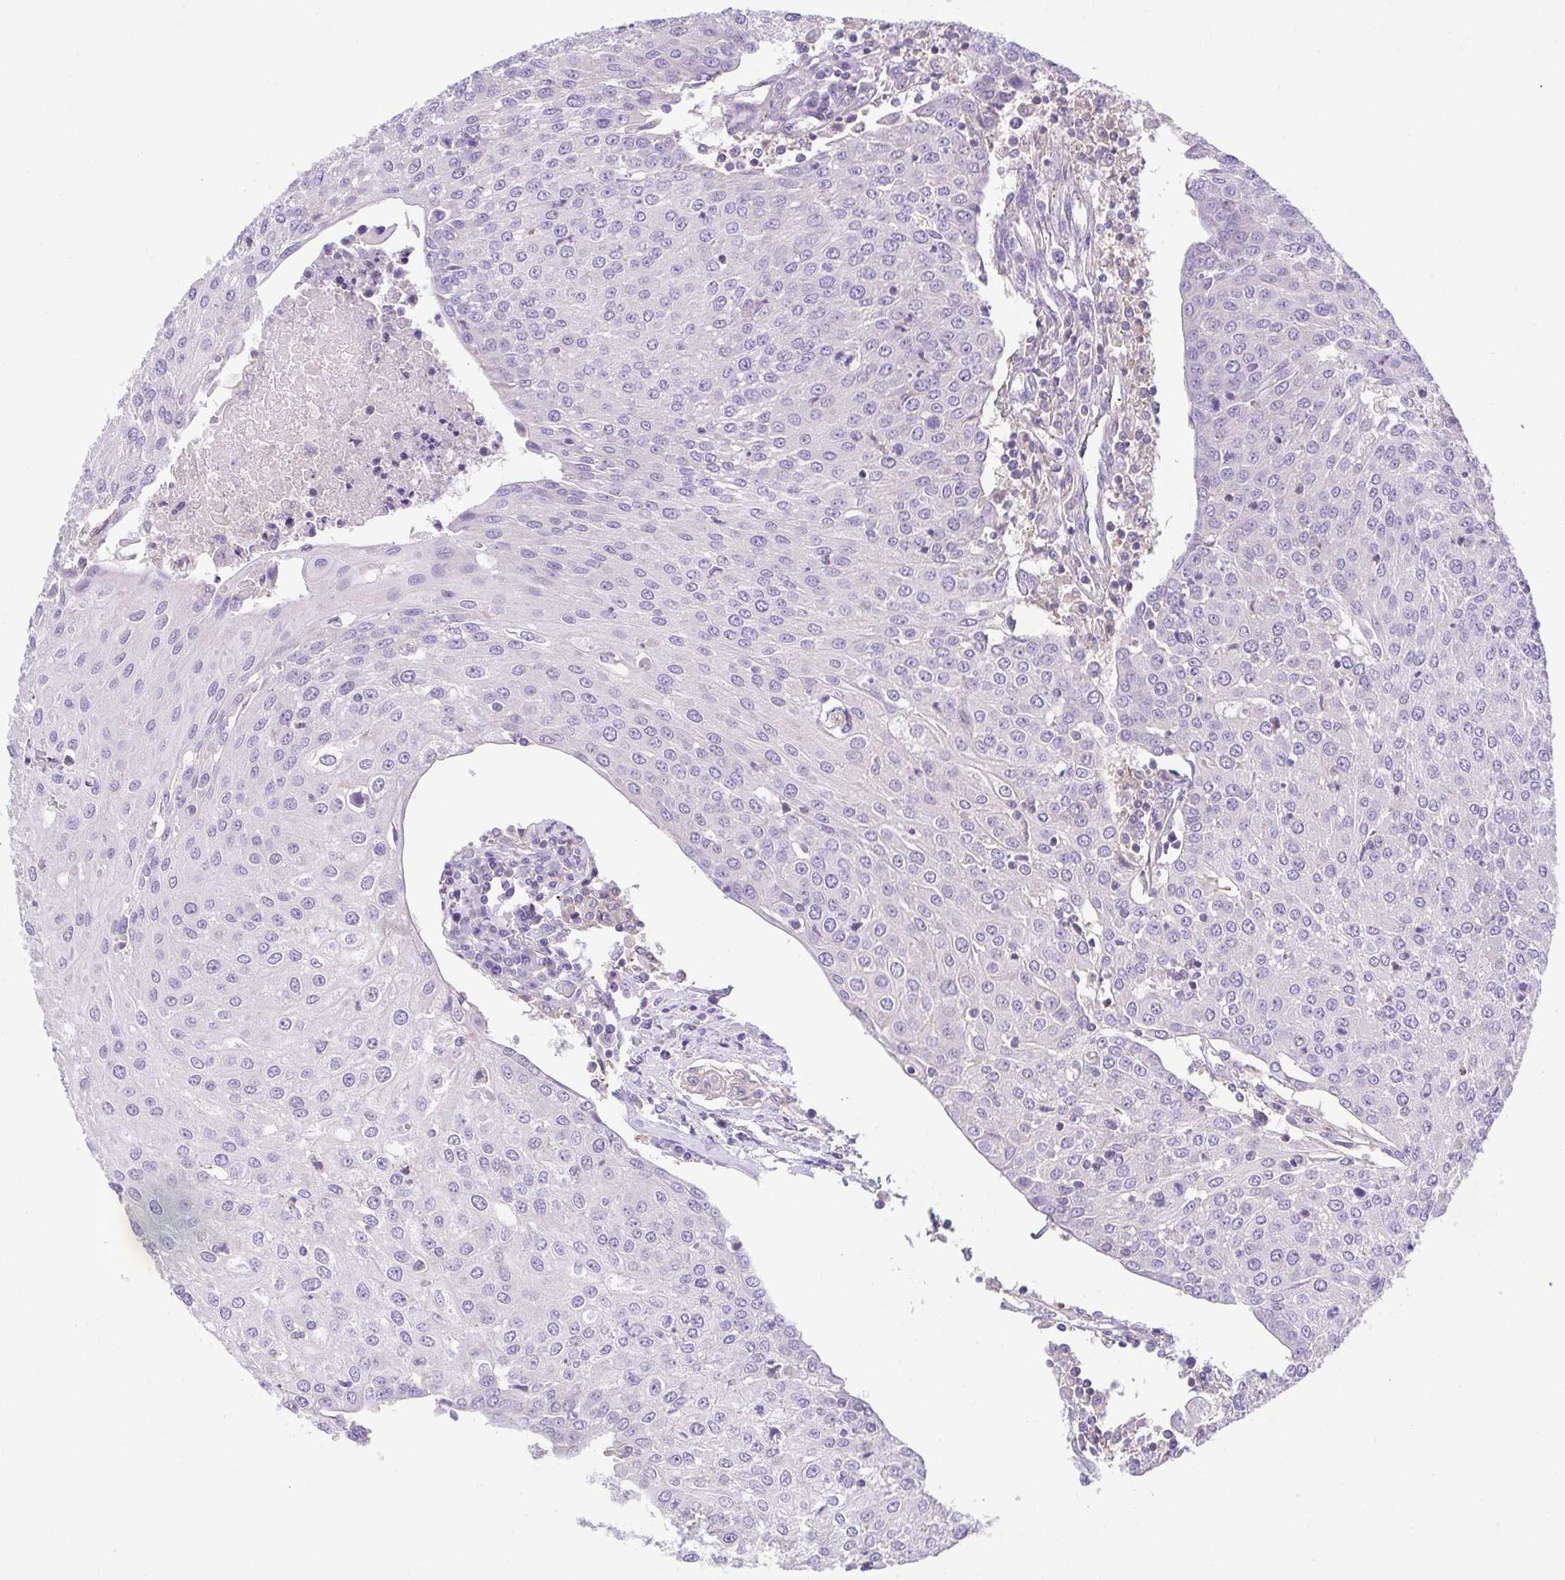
{"staining": {"intensity": "negative", "quantity": "none", "location": "none"}, "tissue": "urothelial cancer", "cell_type": "Tumor cells", "image_type": "cancer", "snomed": [{"axis": "morphology", "description": "Urothelial carcinoma, High grade"}, {"axis": "topography", "description": "Urinary bladder"}], "caption": "An immunohistochemistry (IHC) histopathology image of urothelial cancer is shown. There is no staining in tumor cells of urothelial cancer. The staining was performed using DAB to visualize the protein expression in brown, while the nuclei were stained in blue with hematoxylin (Magnification: 20x).", "gene": "PRR14L", "patient": {"sex": "female", "age": 85}}